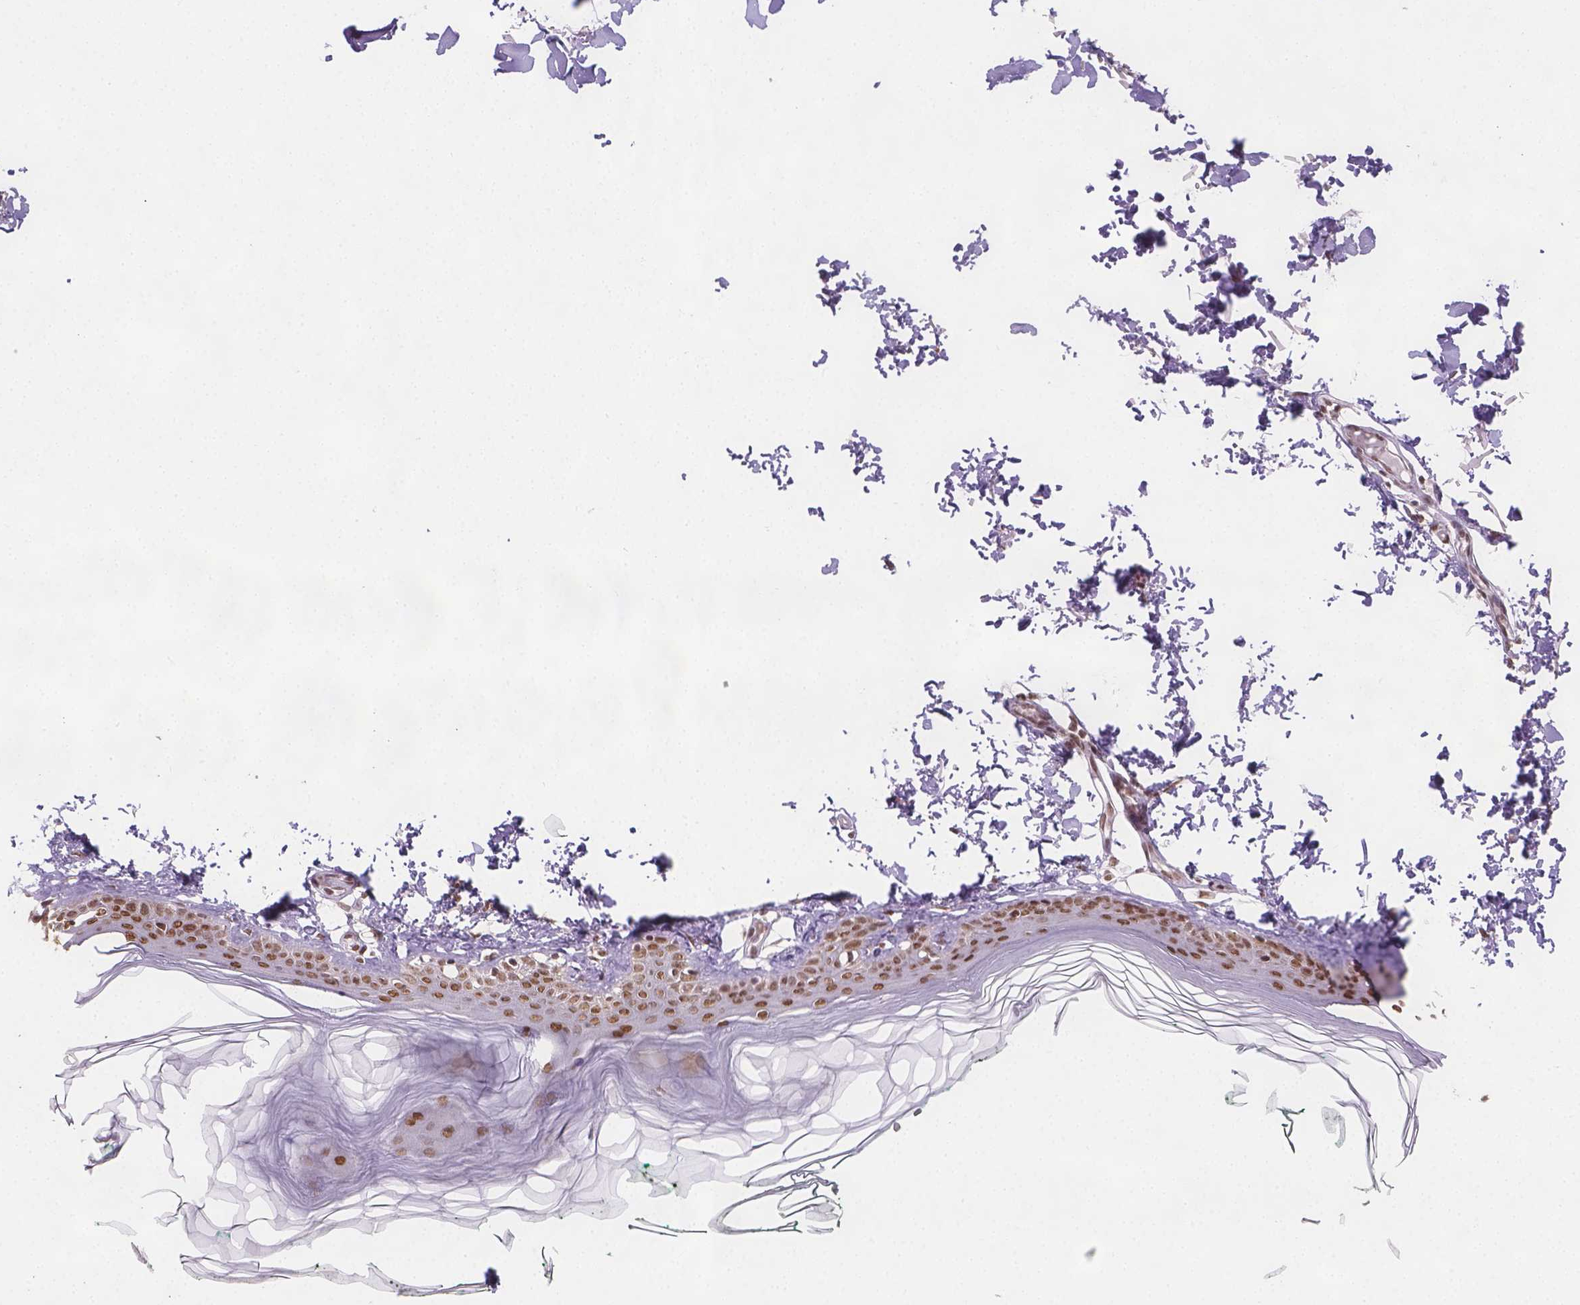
{"staining": {"intensity": "moderate", "quantity": ">75%", "location": "nuclear"}, "tissue": "skin", "cell_type": "Fibroblasts", "image_type": "normal", "snomed": [{"axis": "morphology", "description": "Normal tissue, NOS"}, {"axis": "topography", "description": "Skin"}, {"axis": "topography", "description": "Peripheral nerve tissue"}], "caption": "This micrograph displays IHC staining of normal skin, with medium moderate nuclear staining in about >75% of fibroblasts.", "gene": "FANCE", "patient": {"sex": "female", "age": 45}}